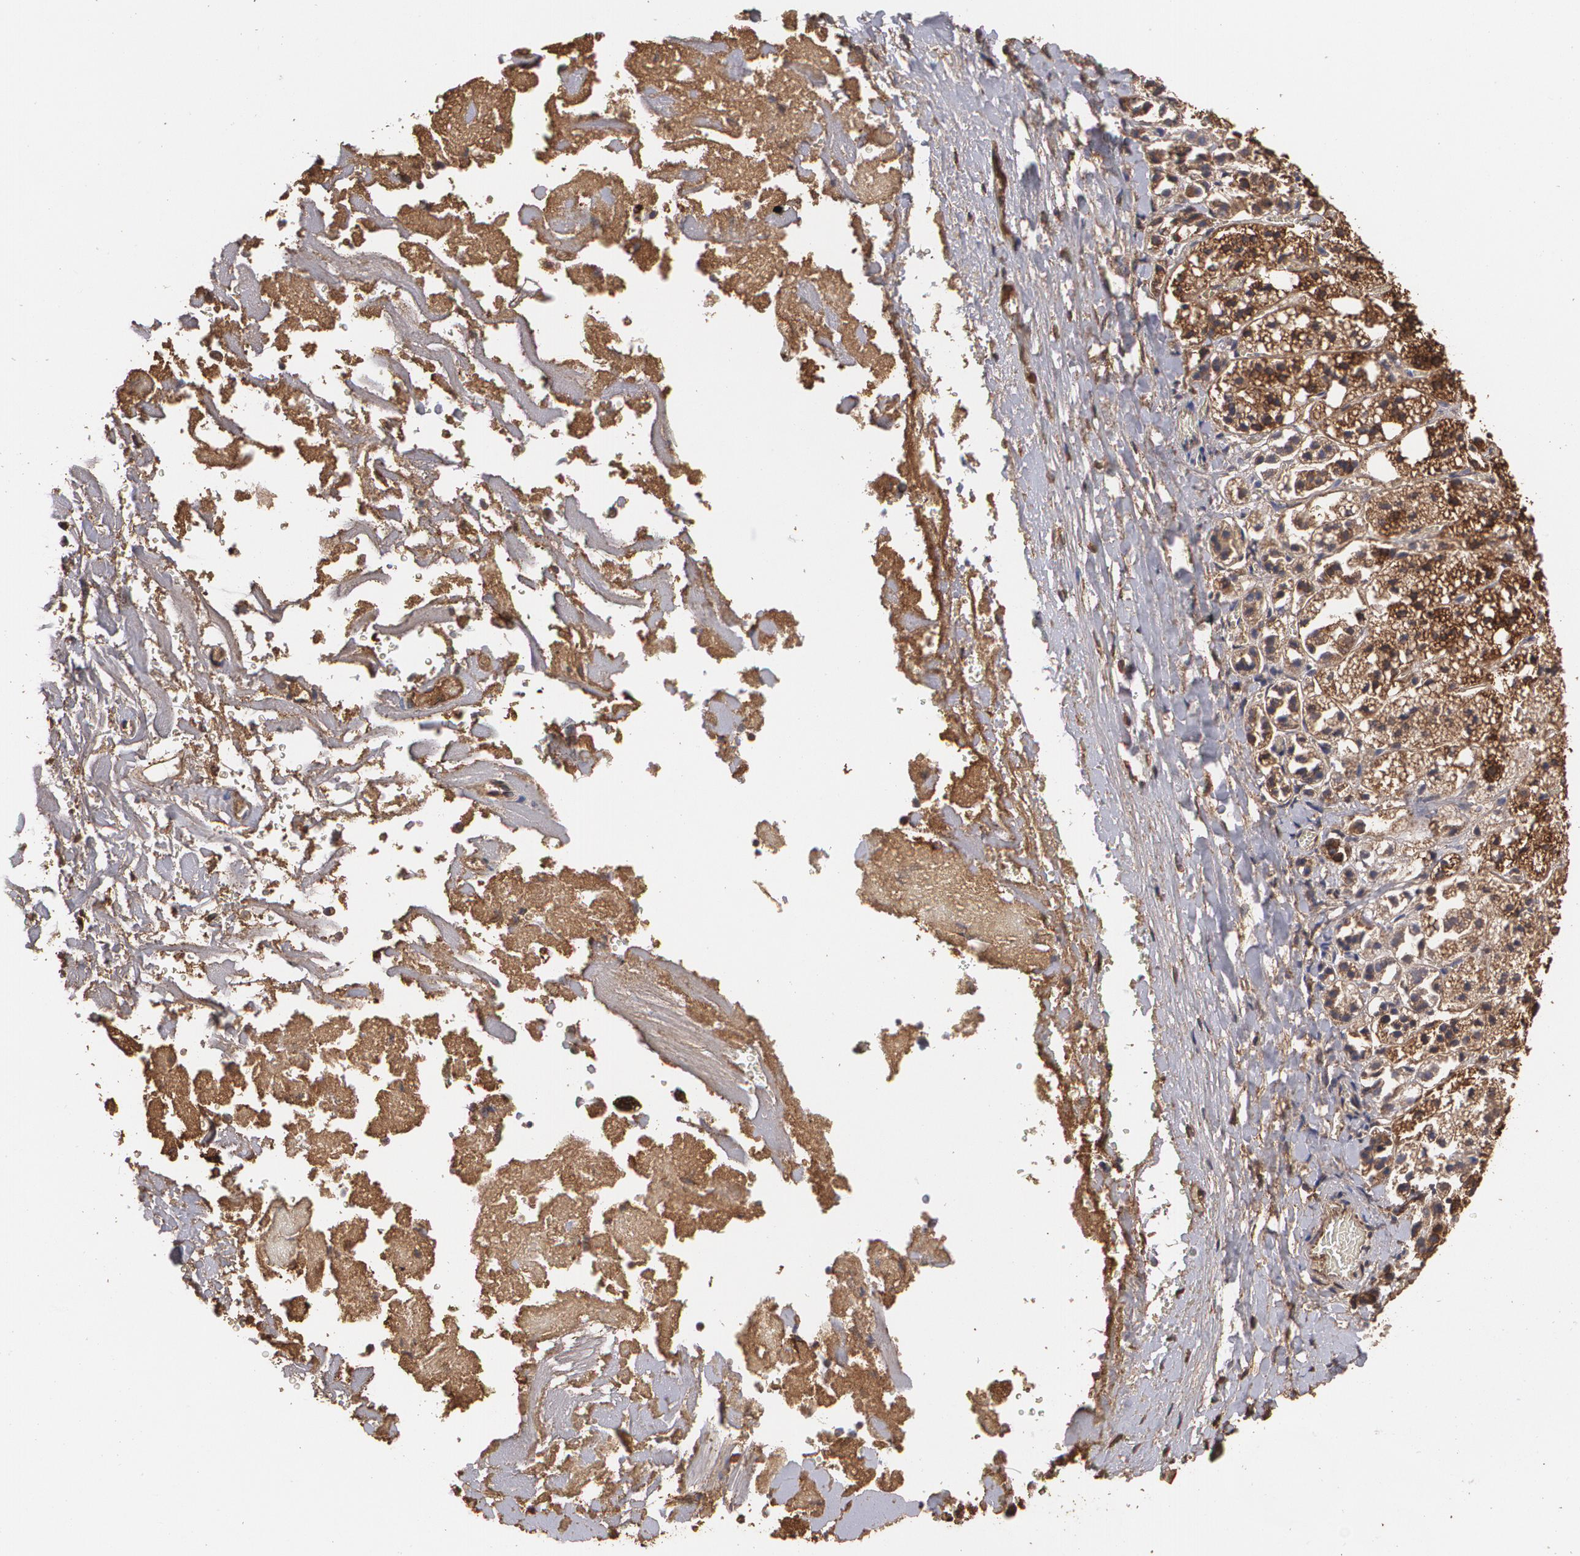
{"staining": {"intensity": "moderate", "quantity": ">75%", "location": "cytoplasmic/membranous"}, "tissue": "adrenal gland", "cell_type": "Glandular cells", "image_type": "normal", "snomed": [{"axis": "morphology", "description": "Normal tissue, NOS"}, {"axis": "topography", "description": "Adrenal gland"}], "caption": "An image showing moderate cytoplasmic/membranous positivity in approximately >75% of glandular cells in unremarkable adrenal gland, as visualized by brown immunohistochemical staining.", "gene": "PON1", "patient": {"sex": "female", "age": 44}}